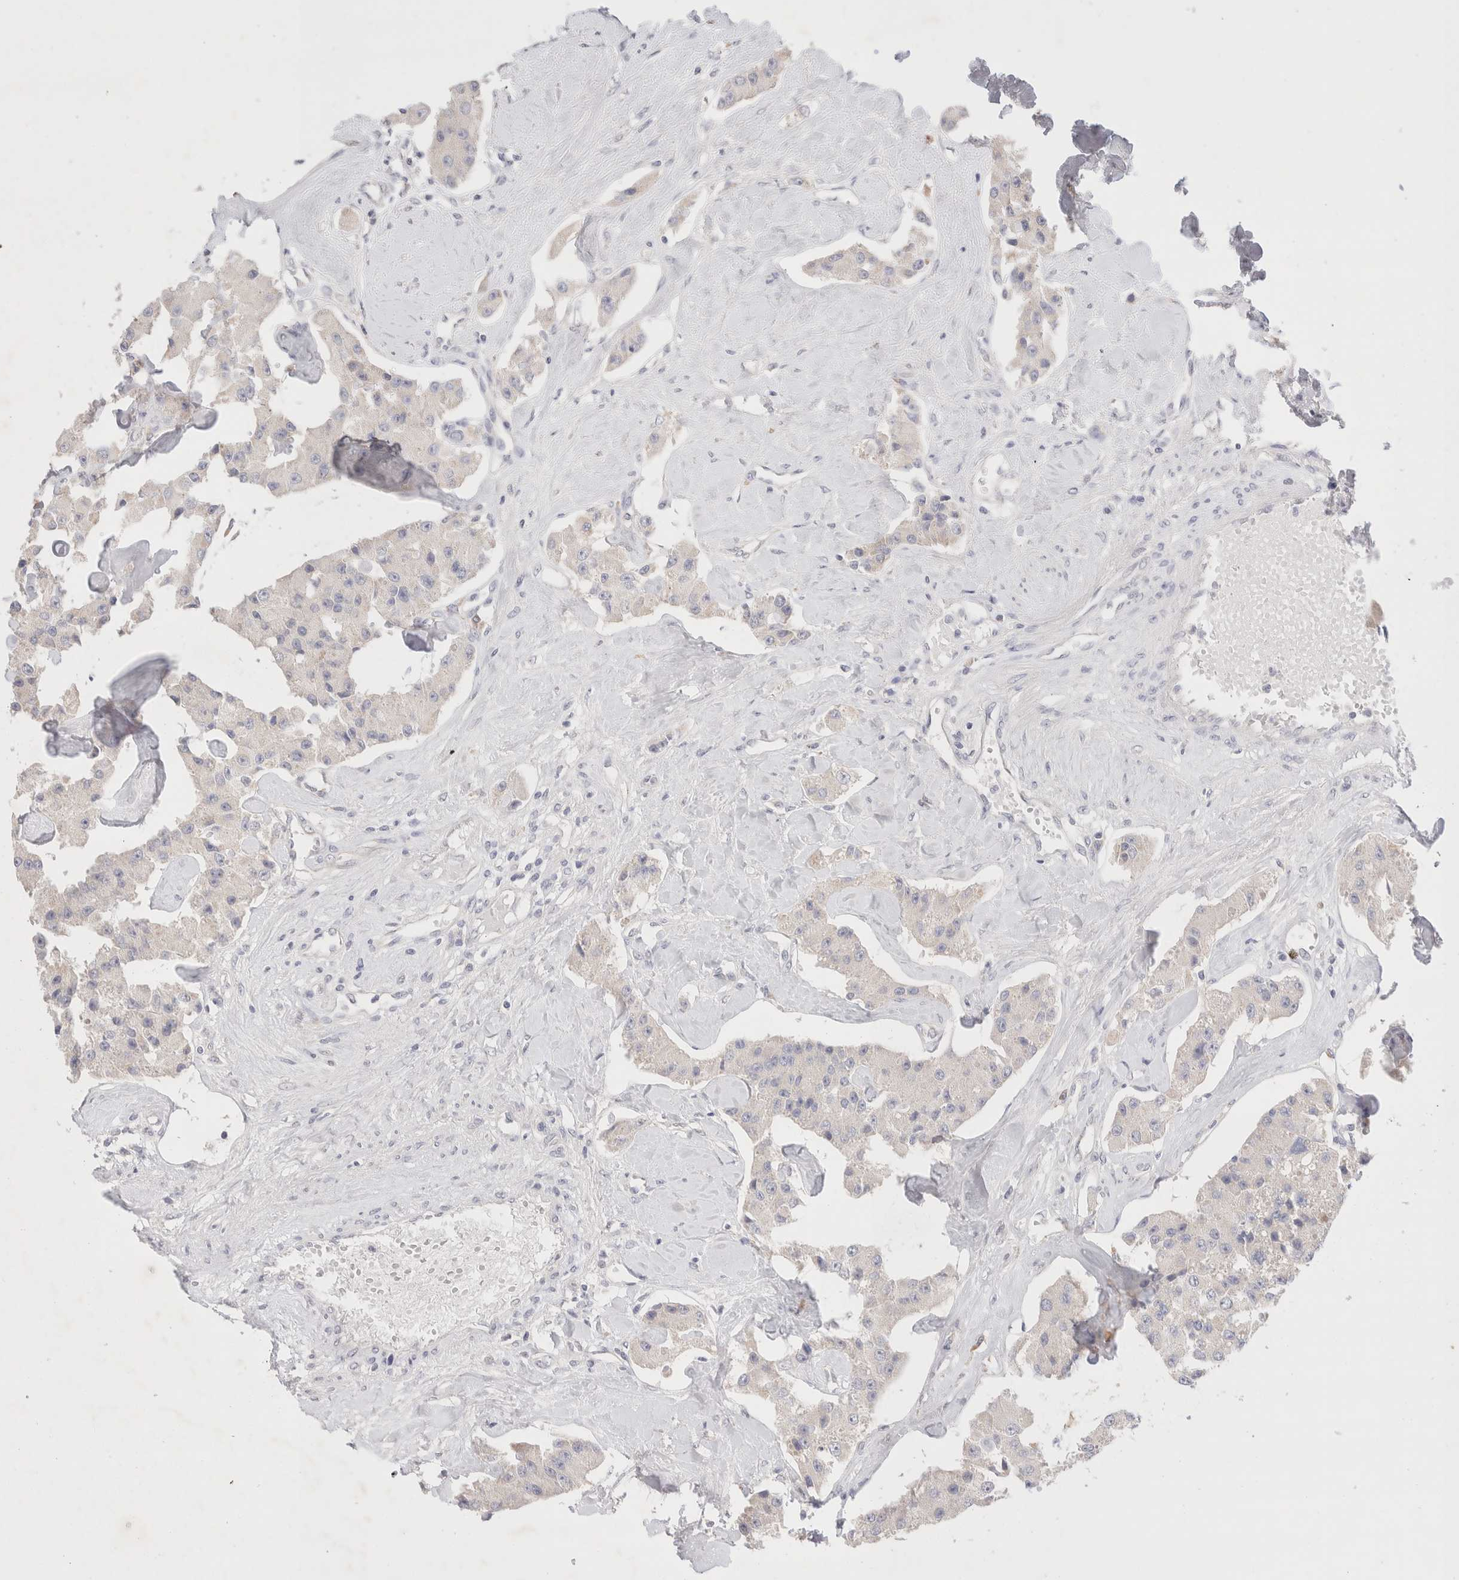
{"staining": {"intensity": "negative", "quantity": "none", "location": "none"}, "tissue": "carcinoid", "cell_type": "Tumor cells", "image_type": "cancer", "snomed": [{"axis": "morphology", "description": "Carcinoid, malignant, NOS"}, {"axis": "topography", "description": "Pancreas"}], "caption": "Immunohistochemistry (IHC) of human carcinoid reveals no staining in tumor cells. (Brightfield microscopy of DAB (3,3'-diaminobenzidine) immunohistochemistry (IHC) at high magnification).", "gene": "SPATA20", "patient": {"sex": "male", "age": 41}}